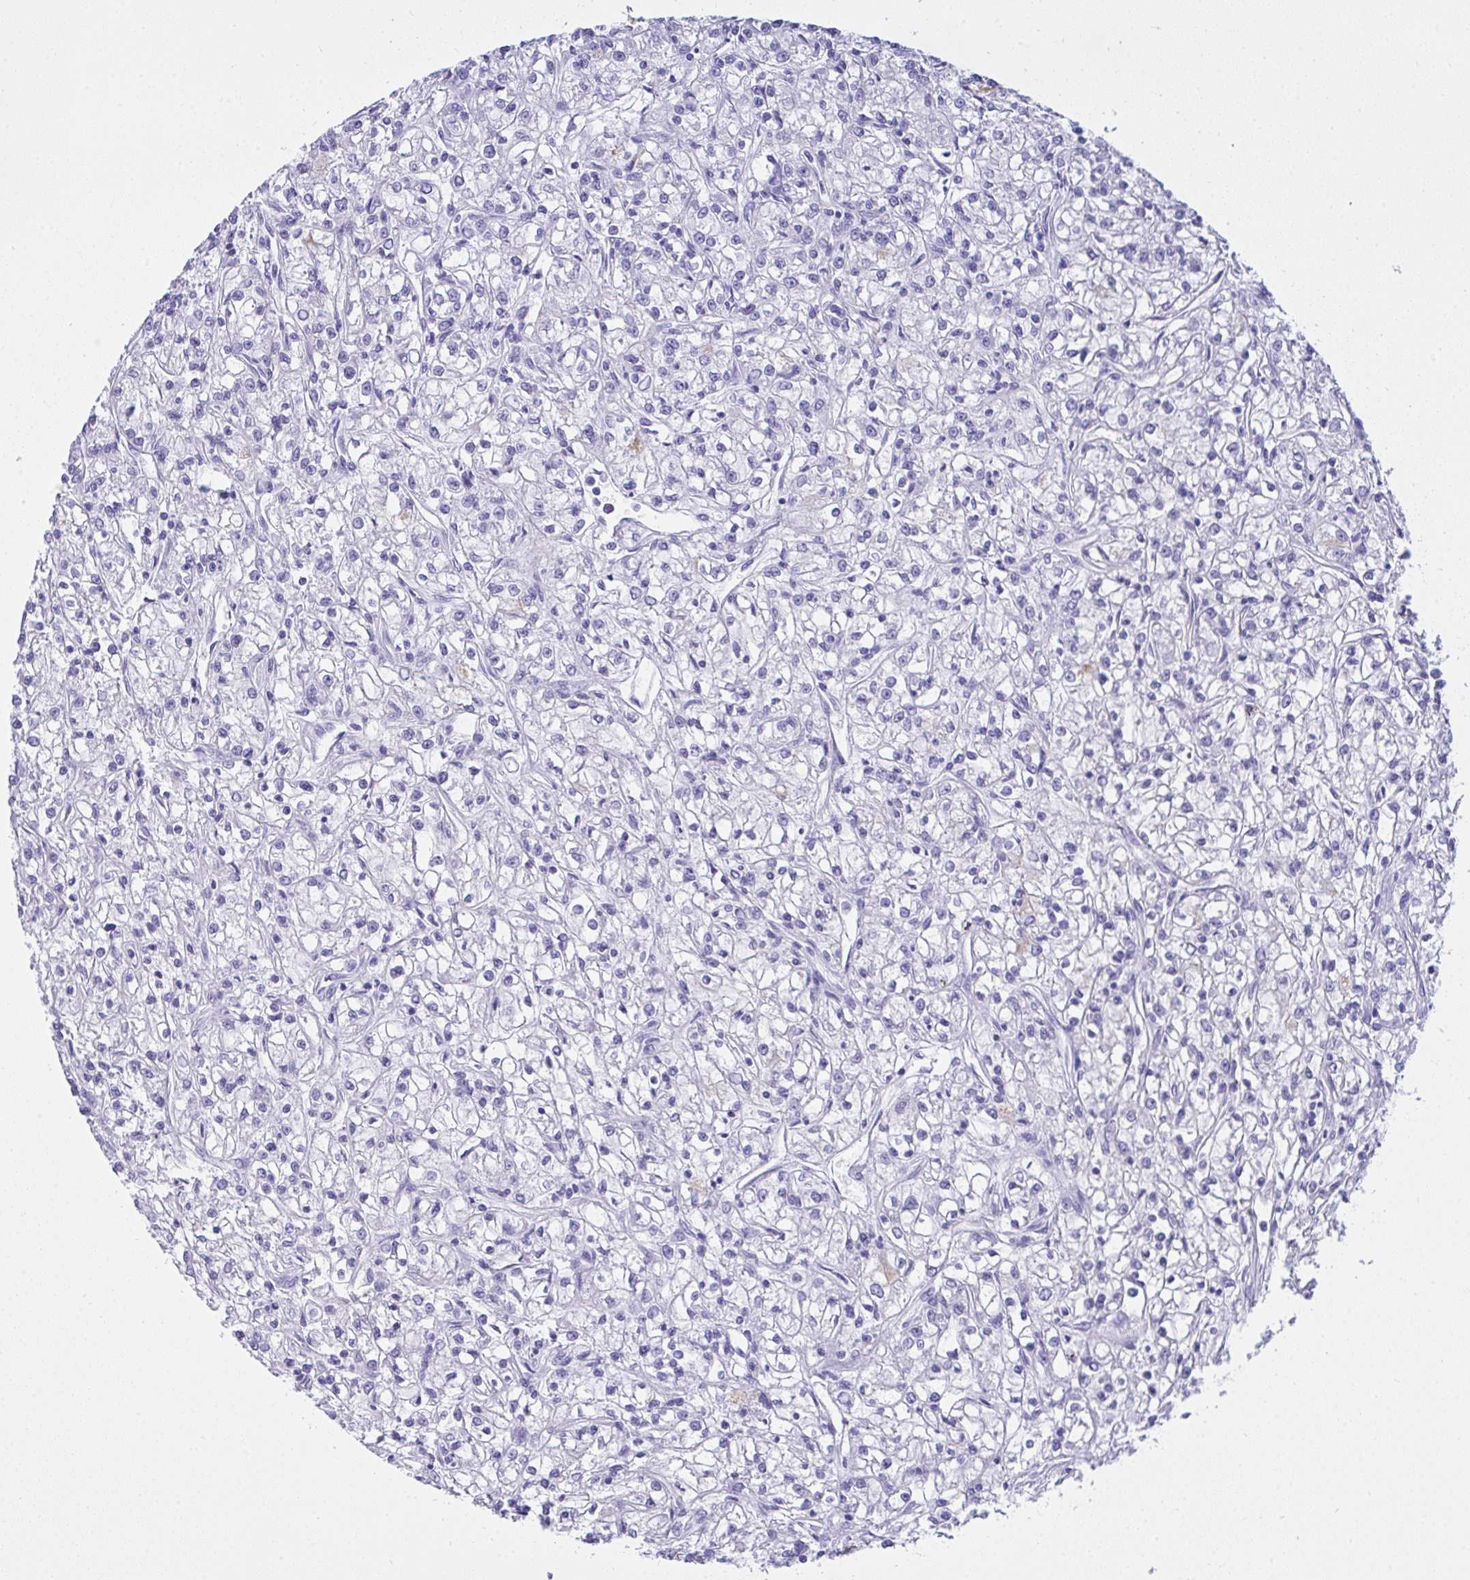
{"staining": {"intensity": "negative", "quantity": "none", "location": "none"}, "tissue": "renal cancer", "cell_type": "Tumor cells", "image_type": "cancer", "snomed": [{"axis": "morphology", "description": "Adenocarcinoma, NOS"}, {"axis": "topography", "description": "Kidney"}], "caption": "Tumor cells show no significant protein expression in renal adenocarcinoma. (Stains: DAB IHC with hematoxylin counter stain, Microscopy: brightfield microscopy at high magnification).", "gene": "AKR1D1", "patient": {"sex": "female", "age": 59}}